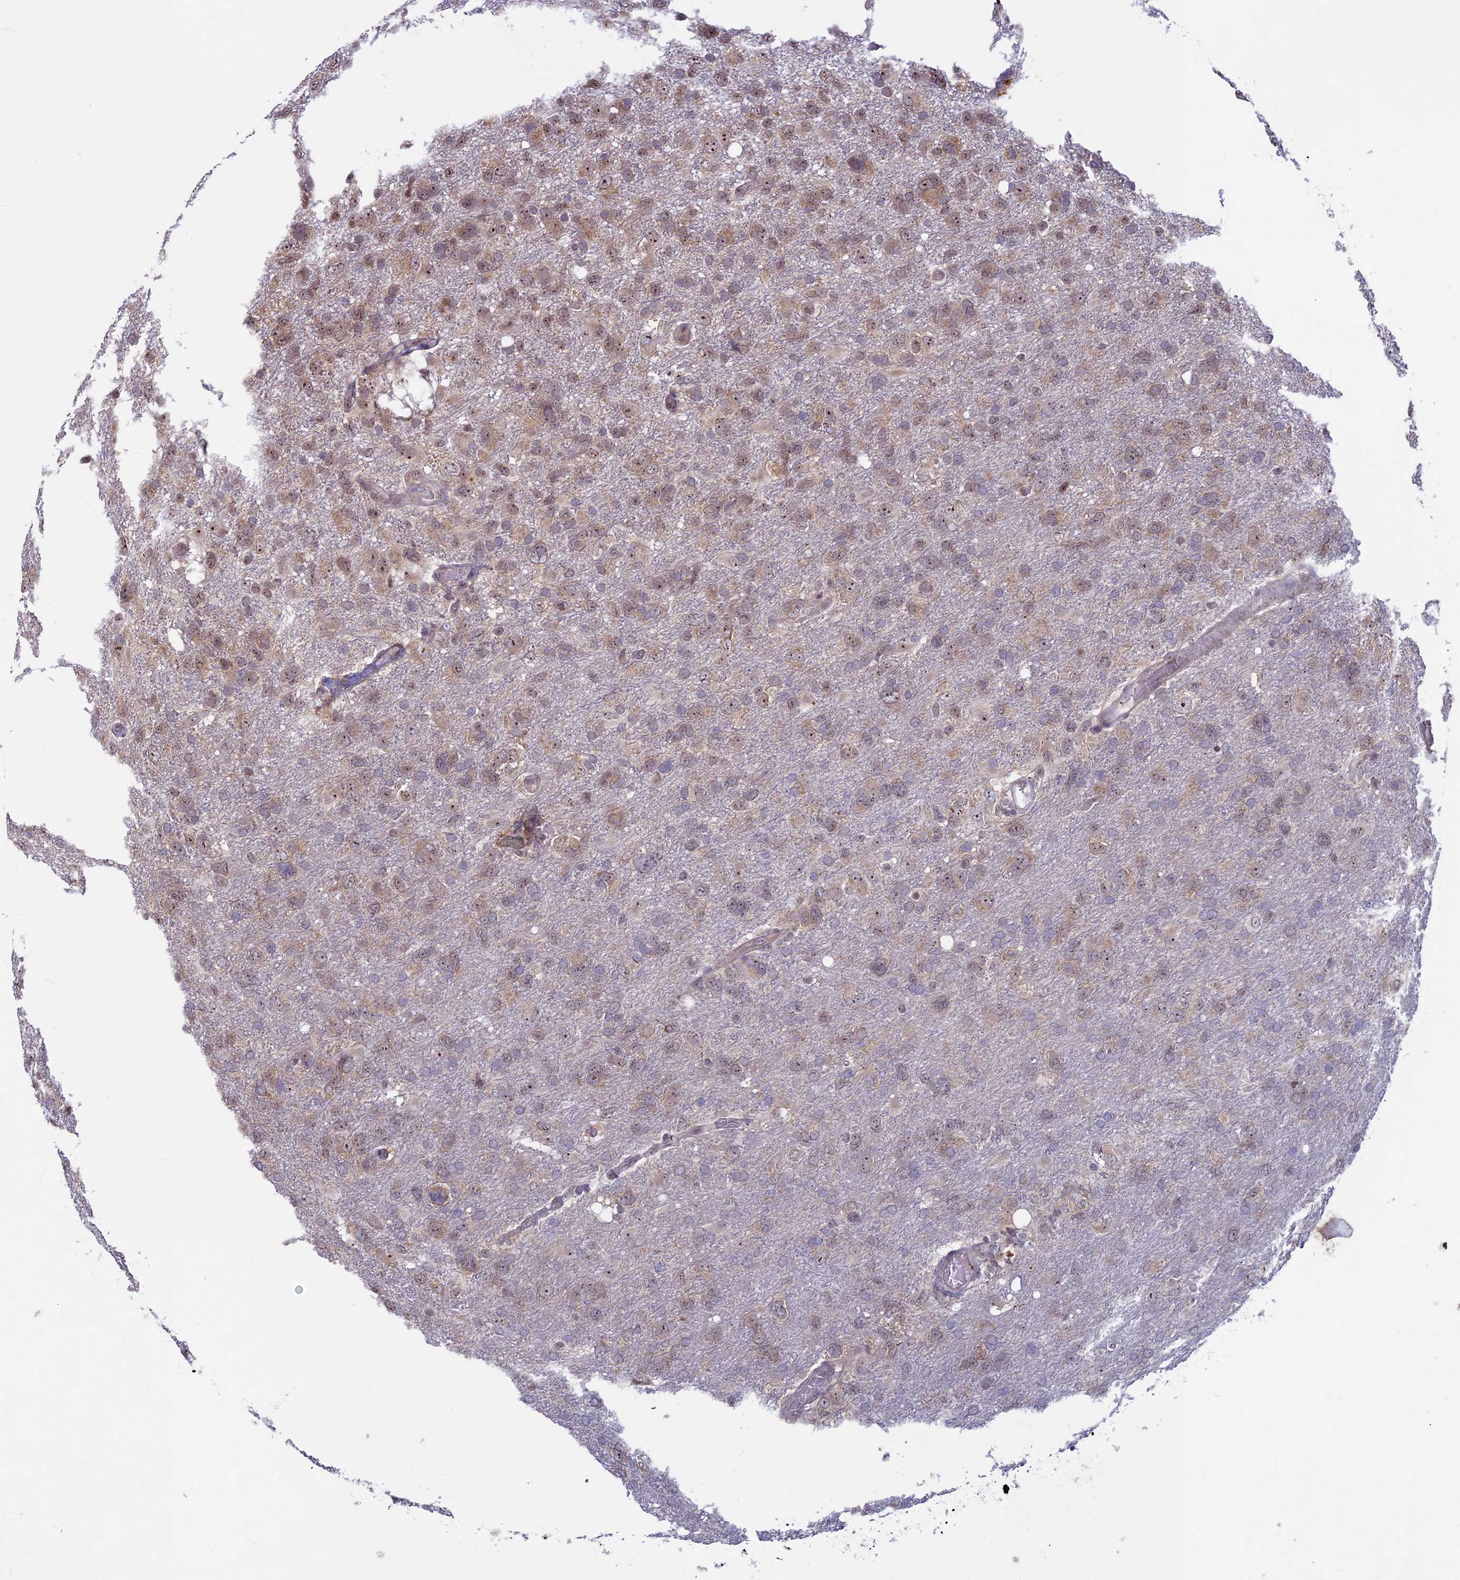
{"staining": {"intensity": "weak", "quantity": "25%-75%", "location": "cytoplasmic/membranous,nuclear"}, "tissue": "glioma", "cell_type": "Tumor cells", "image_type": "cancer", "snomed": [{"axis": "morphology", "description": "Glioma, malignant, High grade"}, {"axis": "topography", "description": "Brain"}], "caption": "Human malignant glioma (high-grade) stained with a brown dye demonstrates weak cytoplasmic/membranous and nuclear positive staining in about 25%-75% of tumor cells.", "gene": "SPIRE1", "patient": {"sex": "male", "age": 61}}